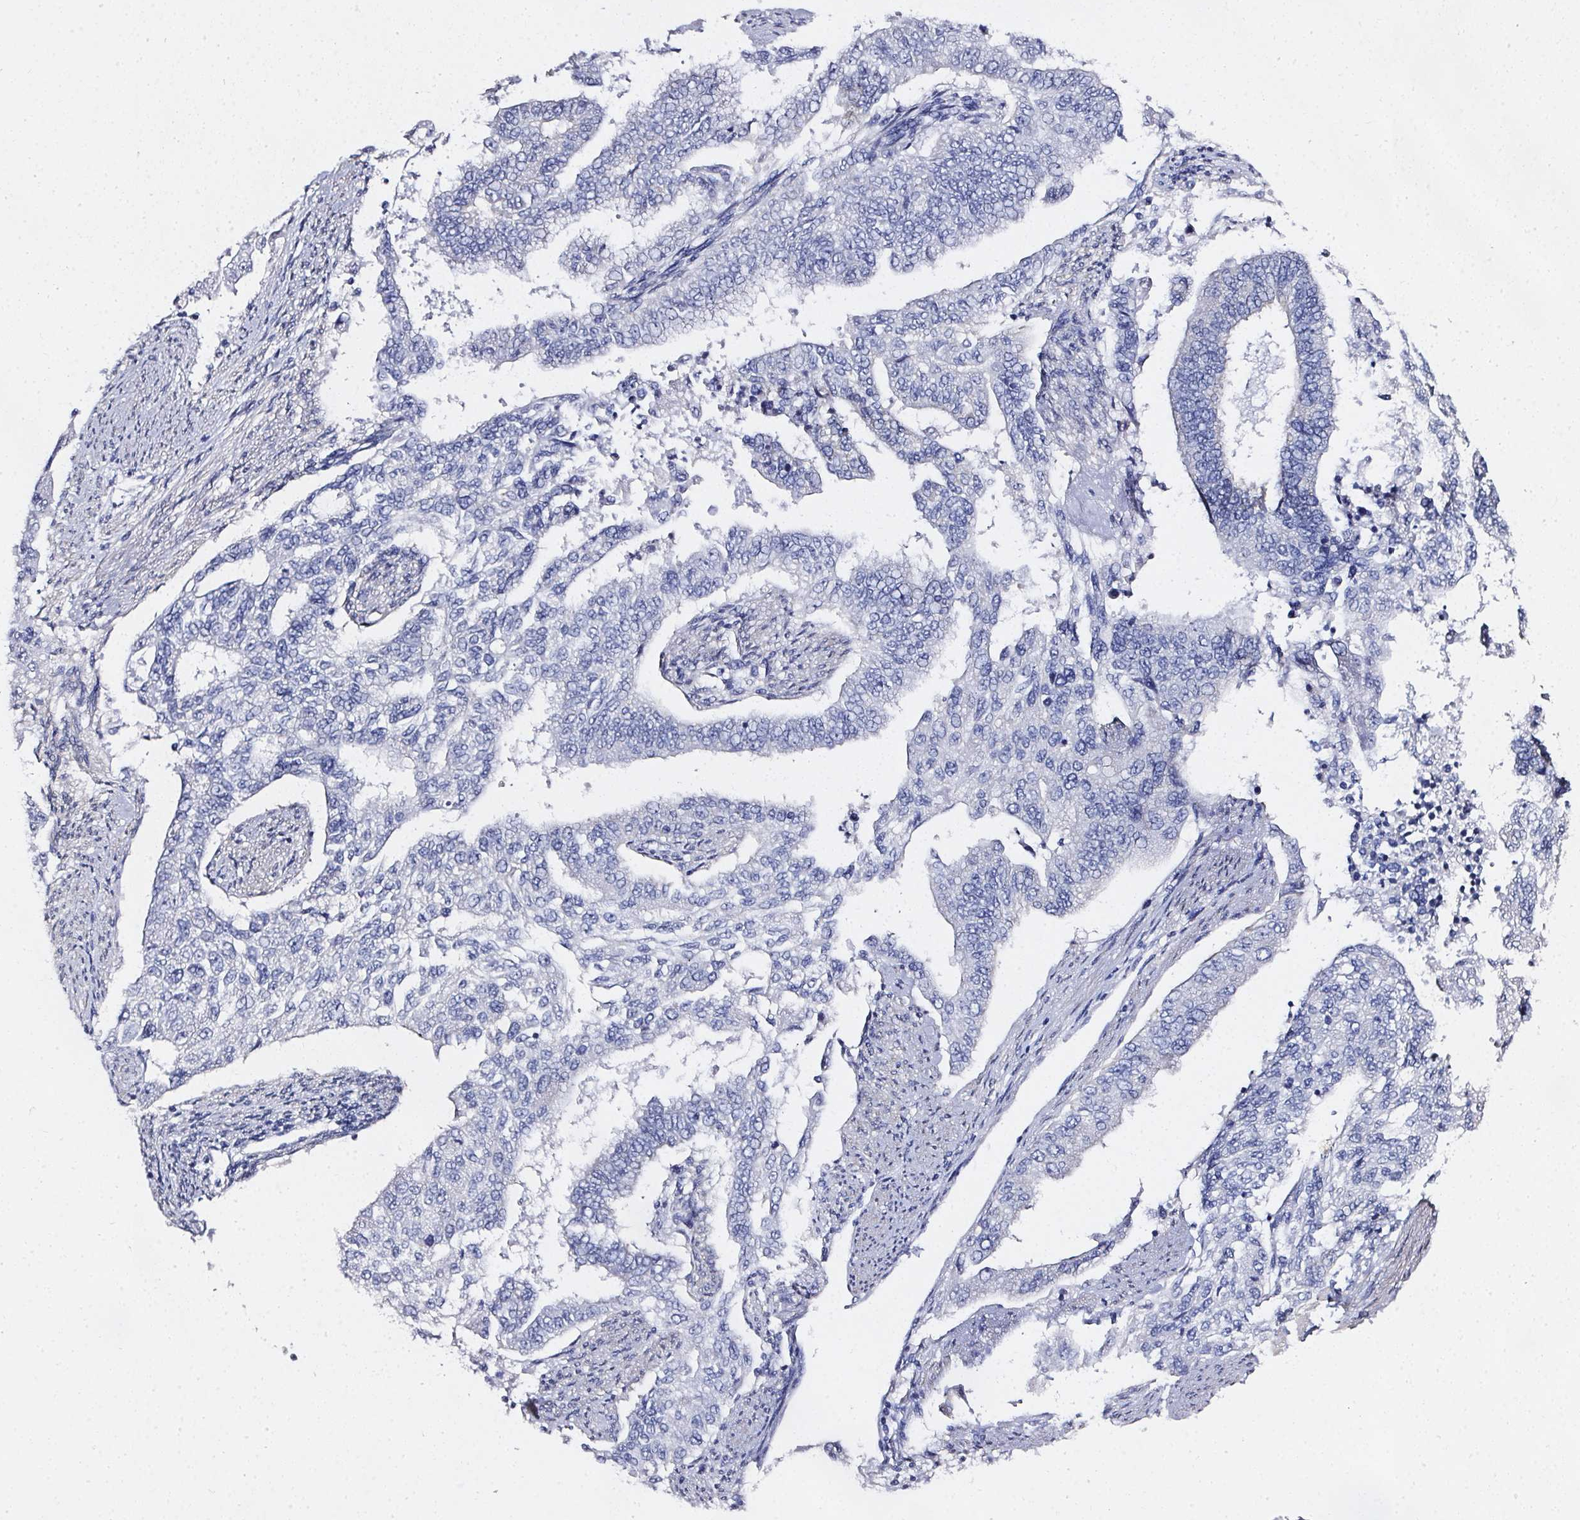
{"staining": {"intensity": "negative", "quantity": "none", "location": "none"}, "tissue": "endometrial cancer", "cell_type": "Tumor cells", "image_type": "cancer", "snomed": [{"axis": "morphology", "description": "Adenocarcinoma, NOS"}, {"axis": "topography", "description": "Uterus"}], "caption": "DAB immunohistochemical staining of human endometrial cancer shows no significant positivity in tumor cells.", "gene": "ELAVL2", "patient": {"sex": "female", "age": 59}}